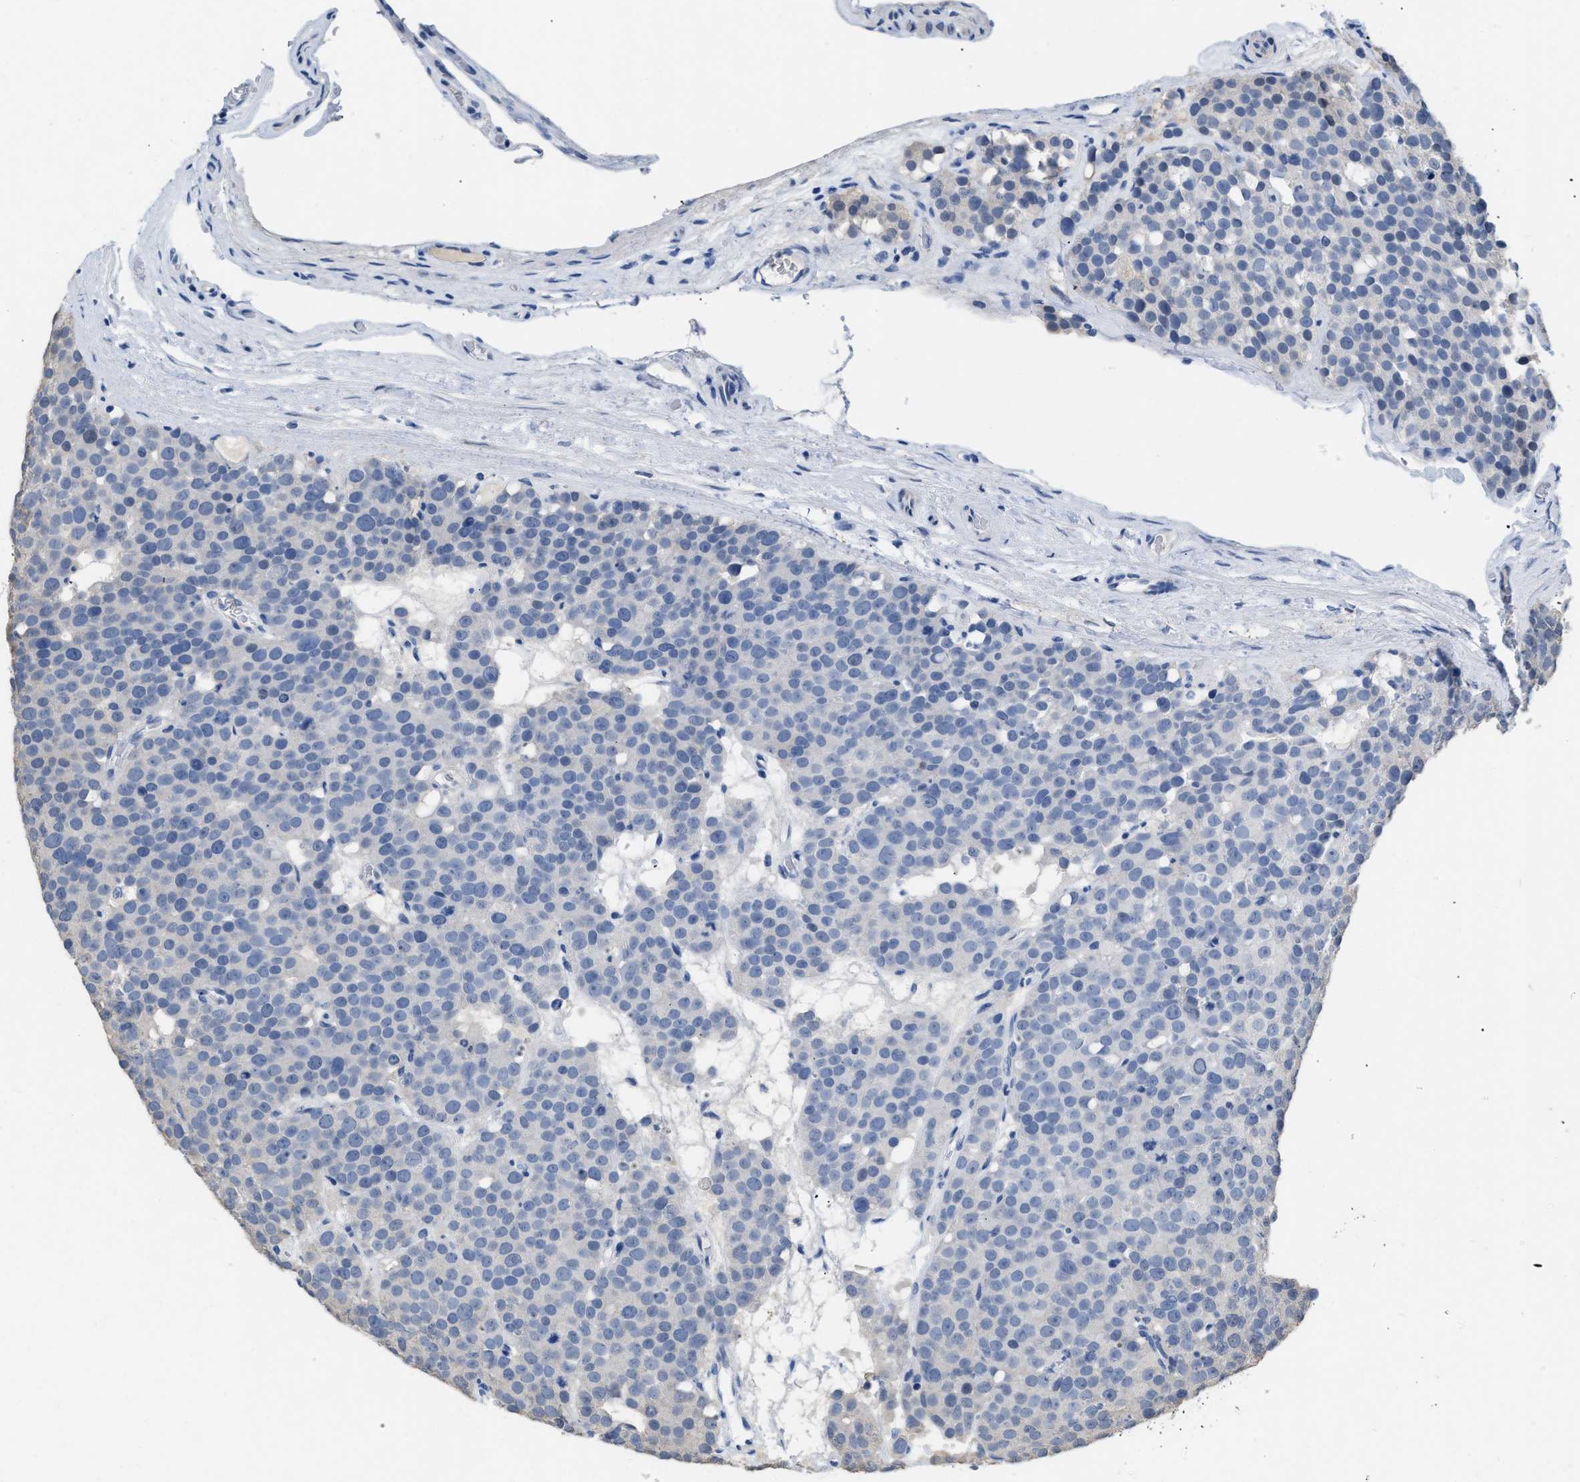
{"staining": {"intensity": "negative", "quantity": "none", "location": "none"}, "tissue": "testis cancer", "cell_type": "Tumor cells", "image_type": "cancer", "snomed": [{"axis": "morphology", "description": "Seminoma, NOS"}, {"axis": "topography", "description": "Testis"}], "caption": "DAB immunohistochemical staining of seminoma (testis) shows no significant expression in tumor cells.", "gene": "BOLL", "patient": {"sex": "male", "age": 71}}